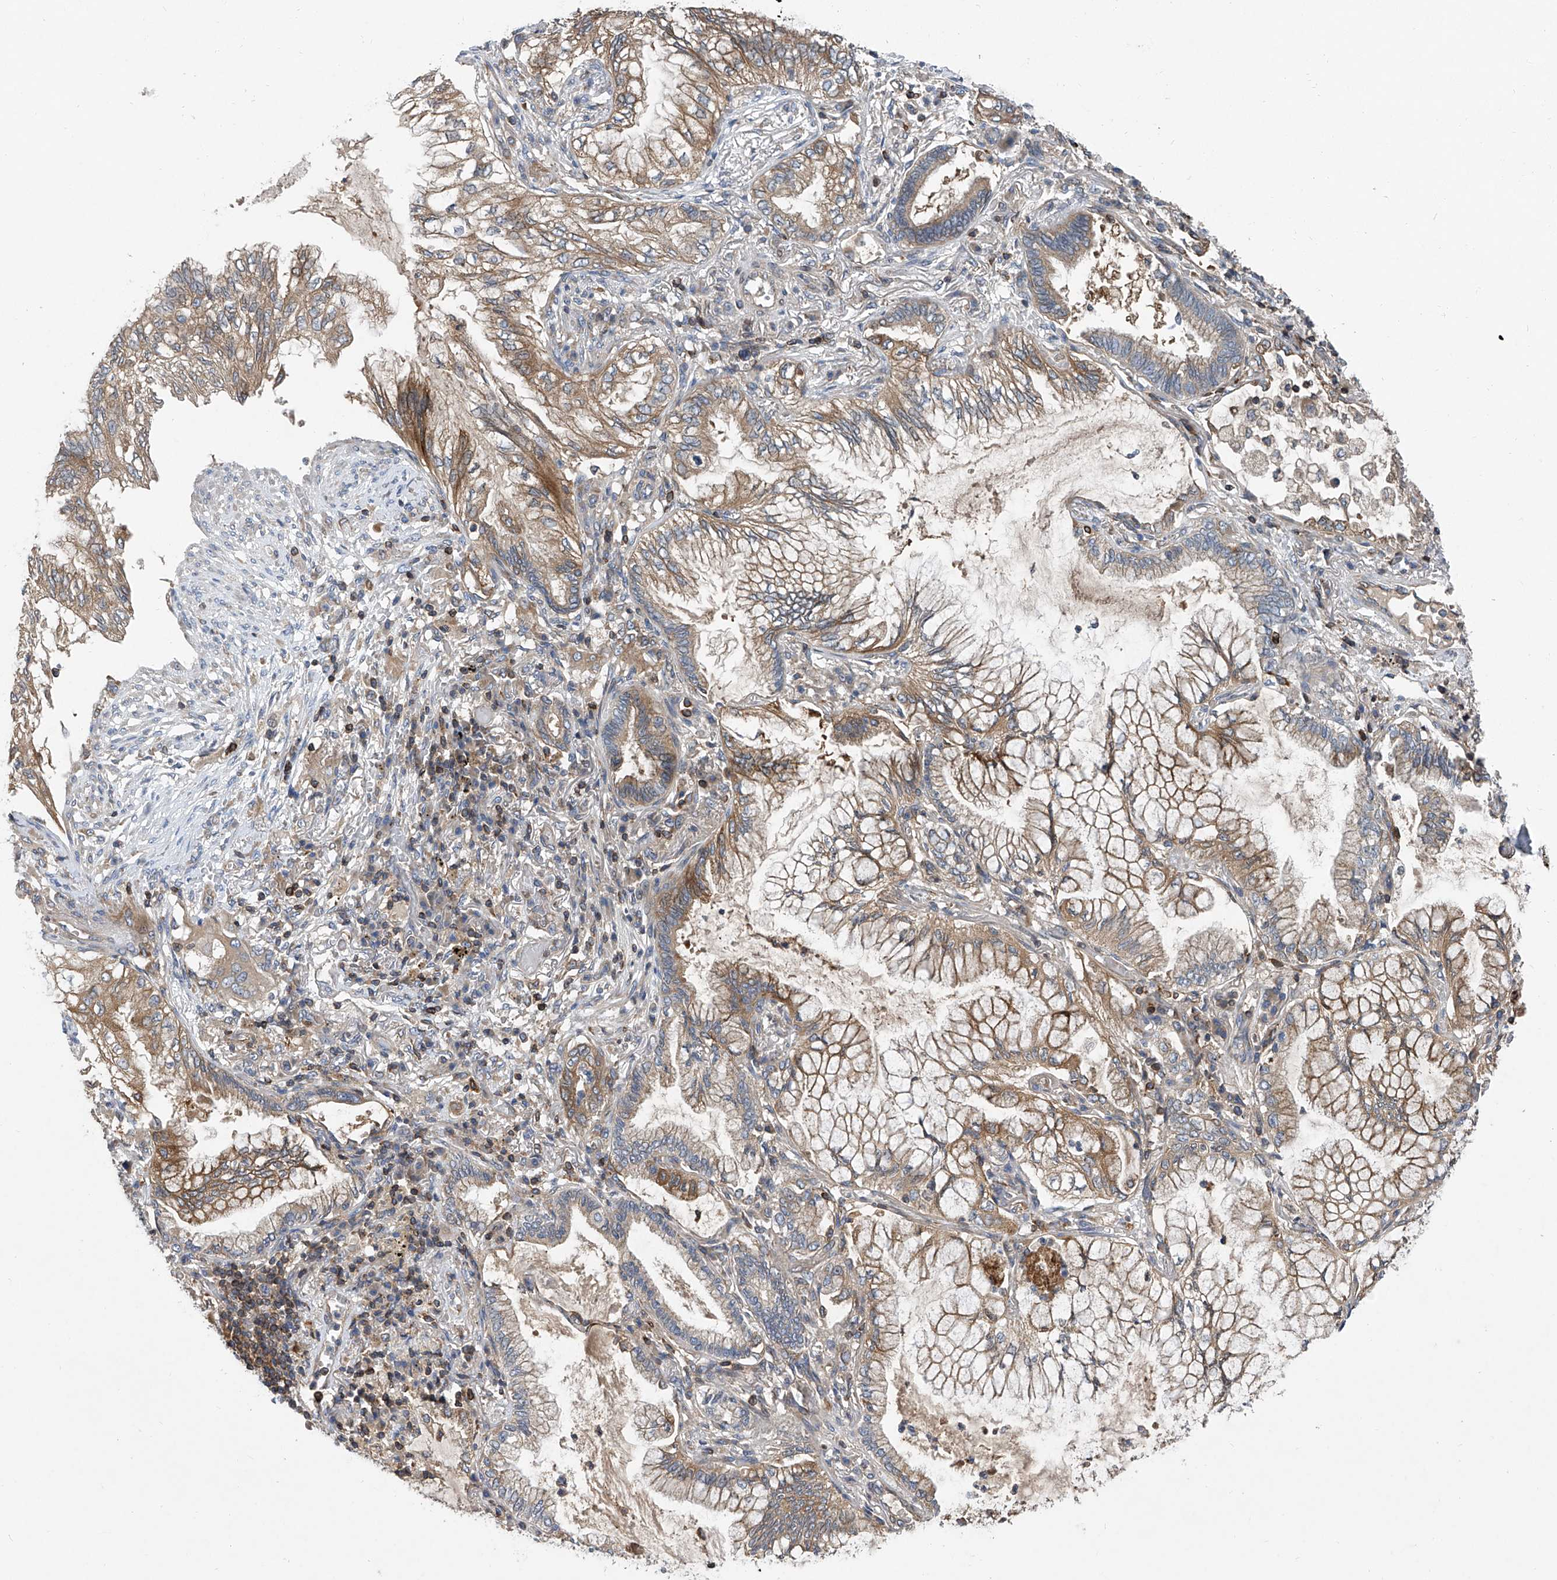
{"staining": {"intensity": "moderate", "quantity": ">75%", "location": "cytoplasmic/membranous"}, "tissue": "lung cancer", "cell_type": "Tumor cells", "image_type": "cancer", "snomed": [{"axis": "morphology", "description": "Adenocarcinoma, NOS"}, {"axis": "topography", "description": "Lung"}], "caption": "The histopathology image shows staining of lung cancer (adenocarcinoma), revealing moderate cytoplasmic/membranous protein expression (brown color) within tumor cells.", "gene": "TRIM38", "patient": {"sex": "female", "age": 70}}